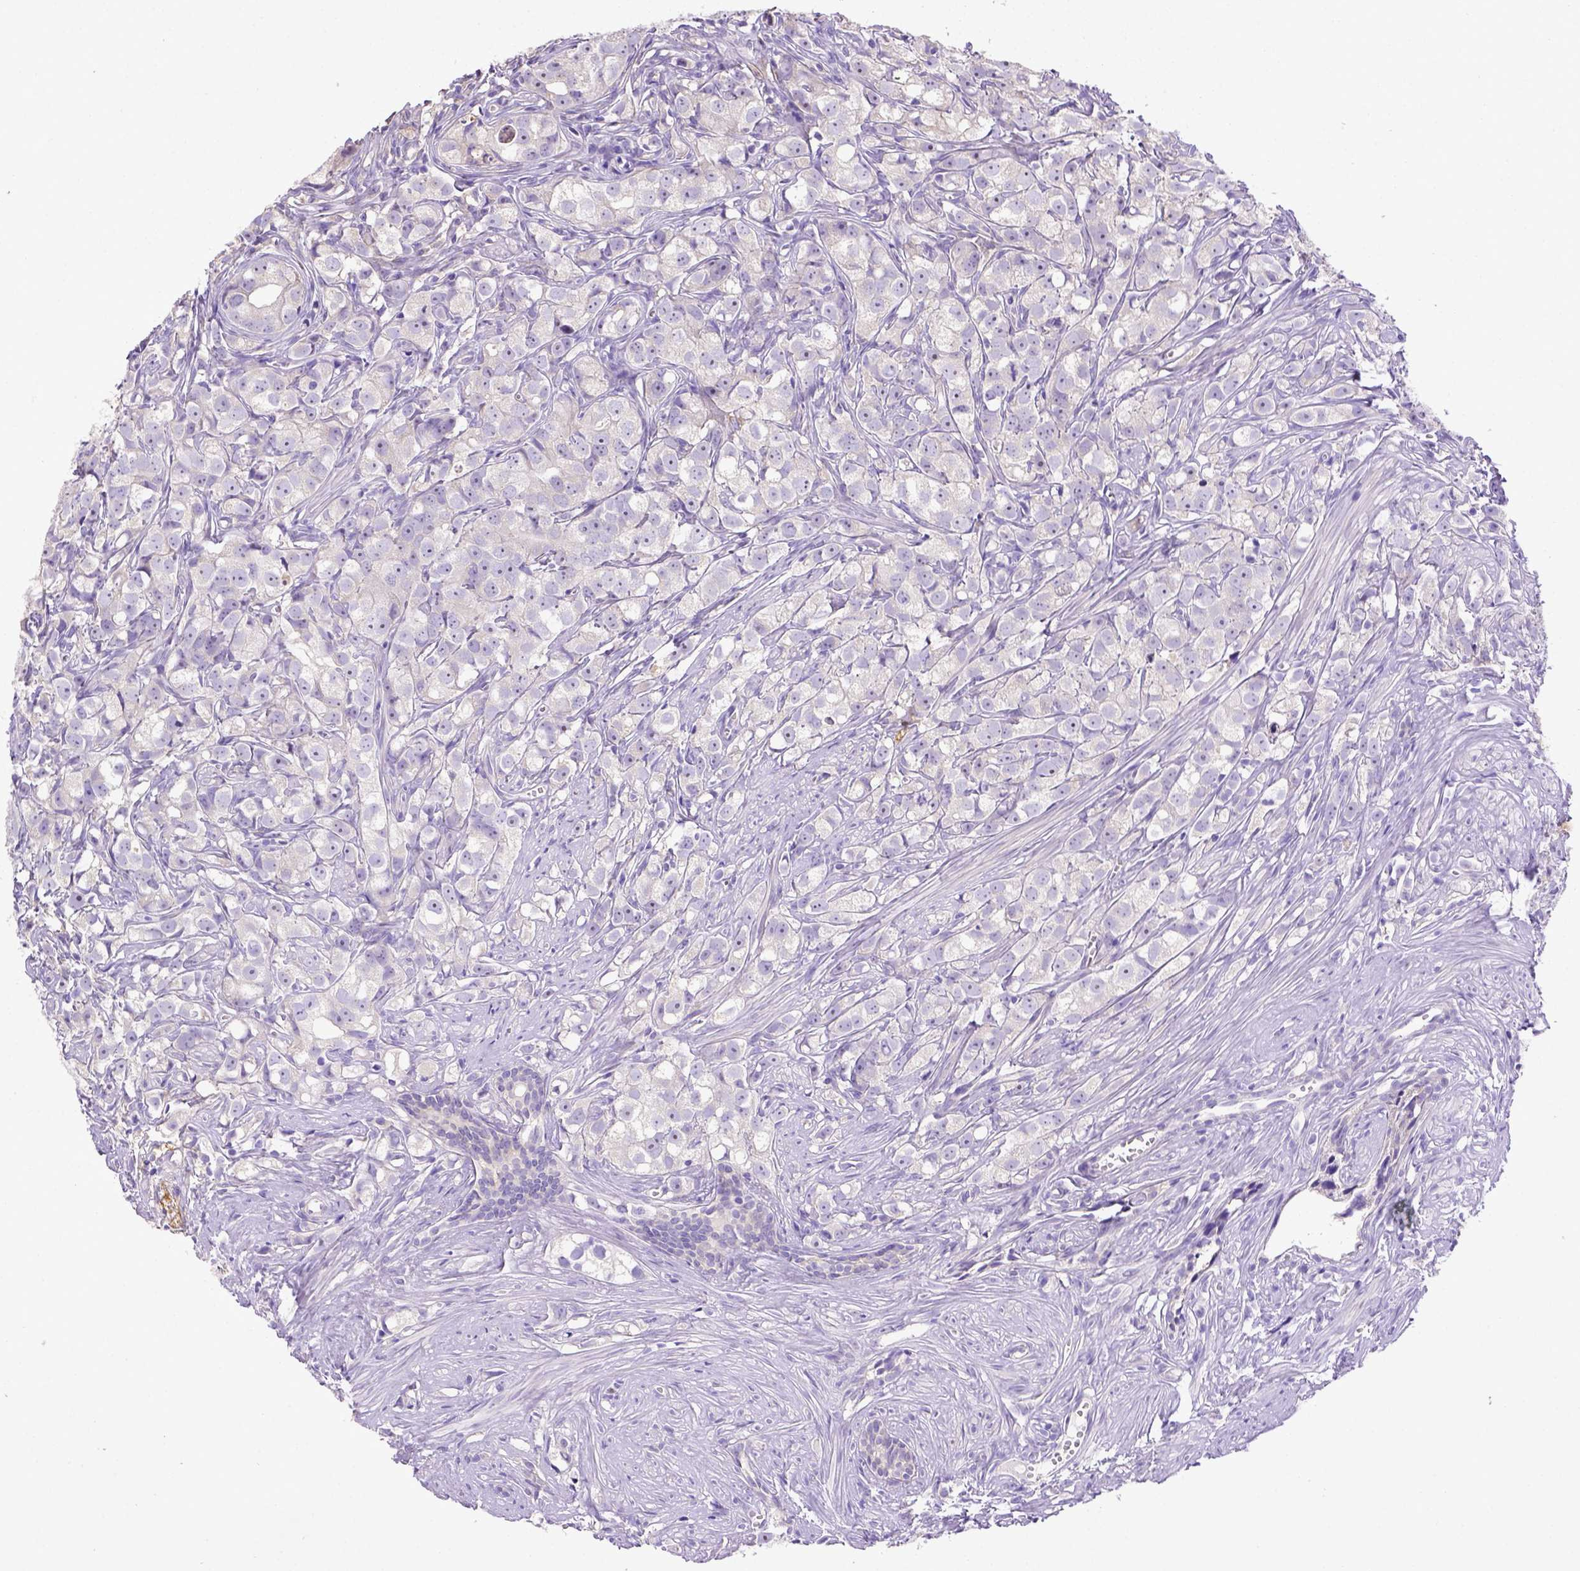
{"staining": {"intensity": "negative", "quantity": "none", "location": "none"}, "tissue": "prostate cancer", "cell_type": "Tumor cells", "image_type": "cancer", "snomed": [{"axis": "morphology", "description": "Adenocarcinoma, High grade"}, {"axis": "topography", "description": "Prostate"}], "caption": "There is no significant expression in tumor cells of prostate cancer.", "gene": "CD40", "patient": {"sex": "male", "age": 68}}